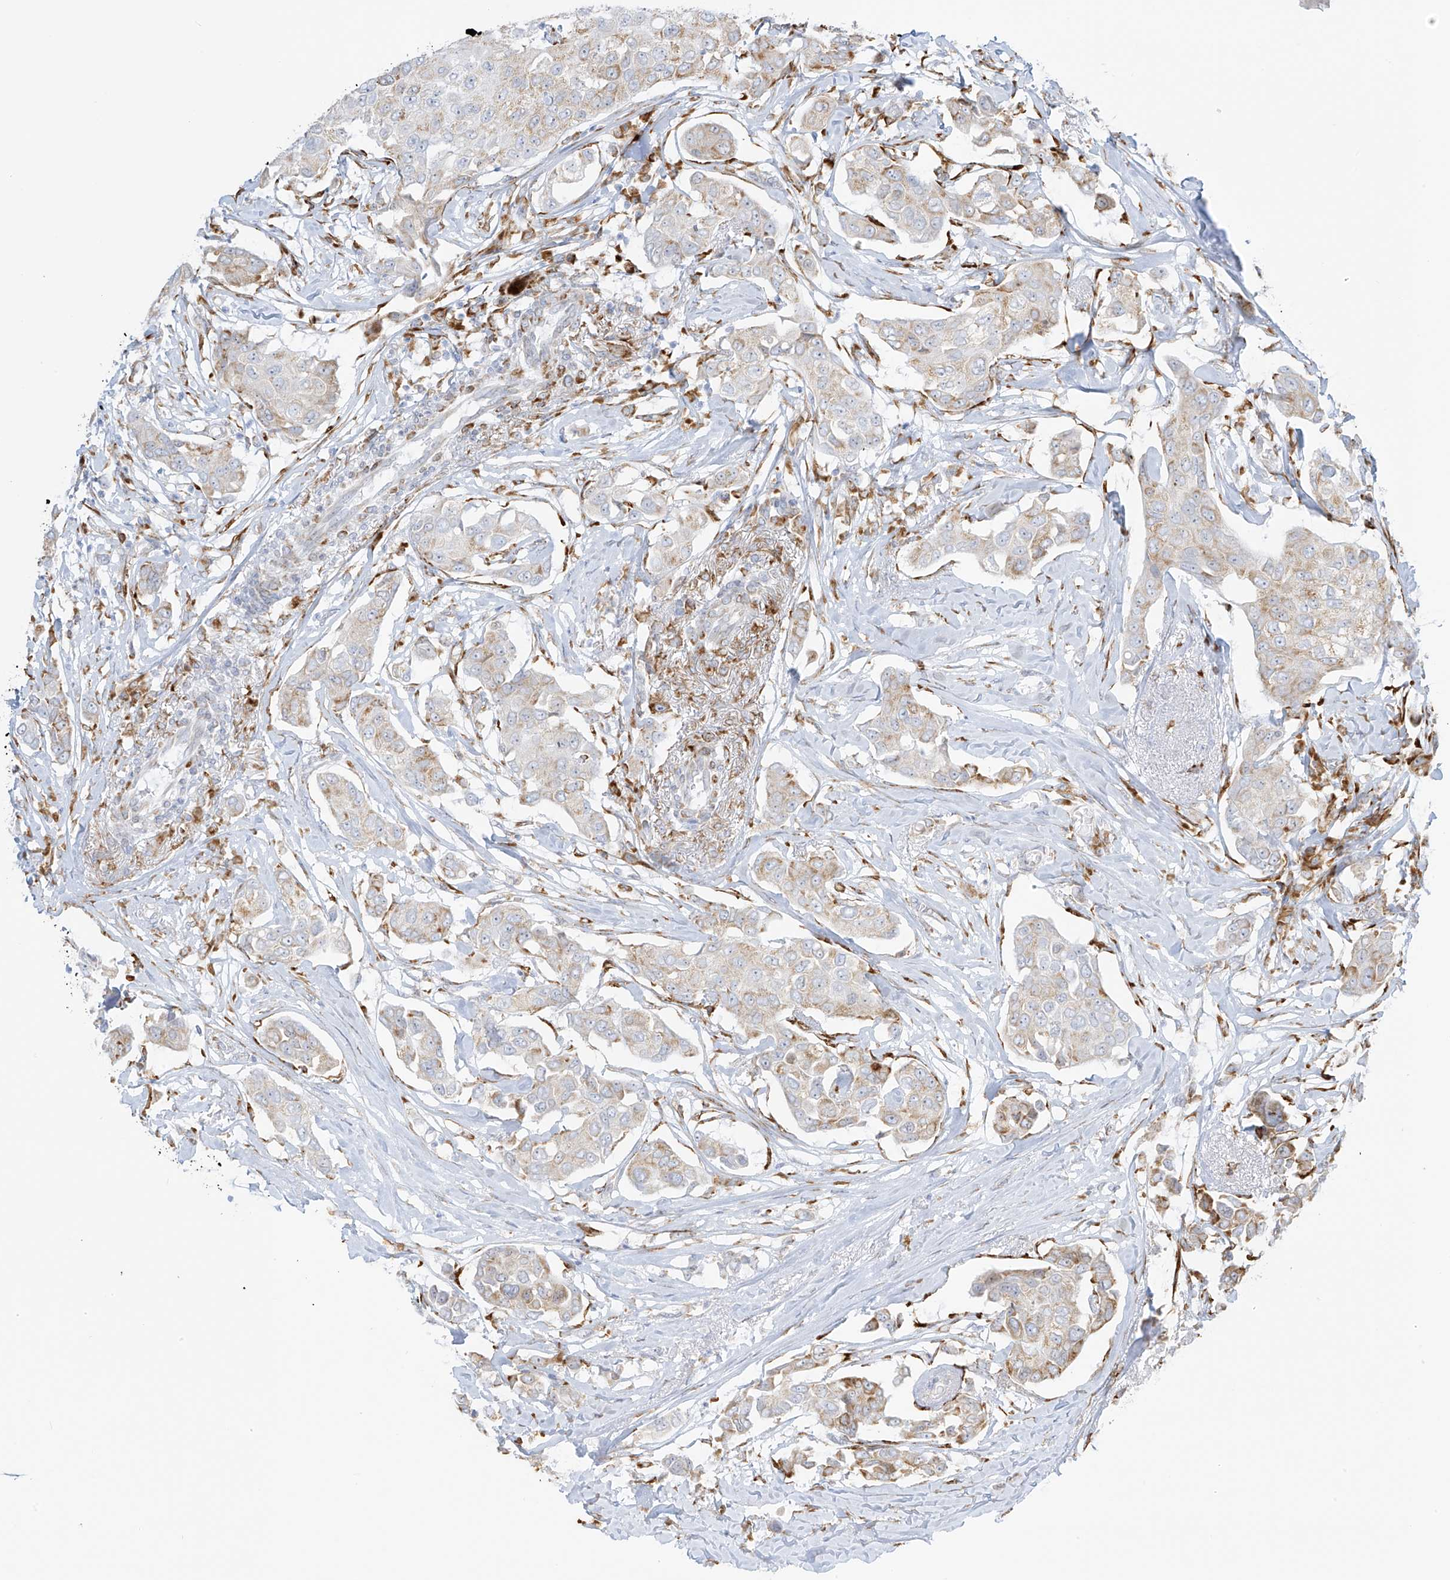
{"staining": {"intensity": "weak", "quantity": "25%-75%", "location": "cytoplasmic/membranous"}, "tissue": "breast cancer", "cell_type": "Tumor cells", "image_type": "cancer", "snomed": [{"axis": "morphology", "description": "Duct carcinoma"}, {"axis": "topography", "description": "Breast"}], "caption": "A low amount of weak cytoplasmic/membranous staining is identified in approximately 25%-75% of tumor cells in breast cancer tissue.", "gene": "LRRC59", "patient": {"sex": "female", "age": 80}}